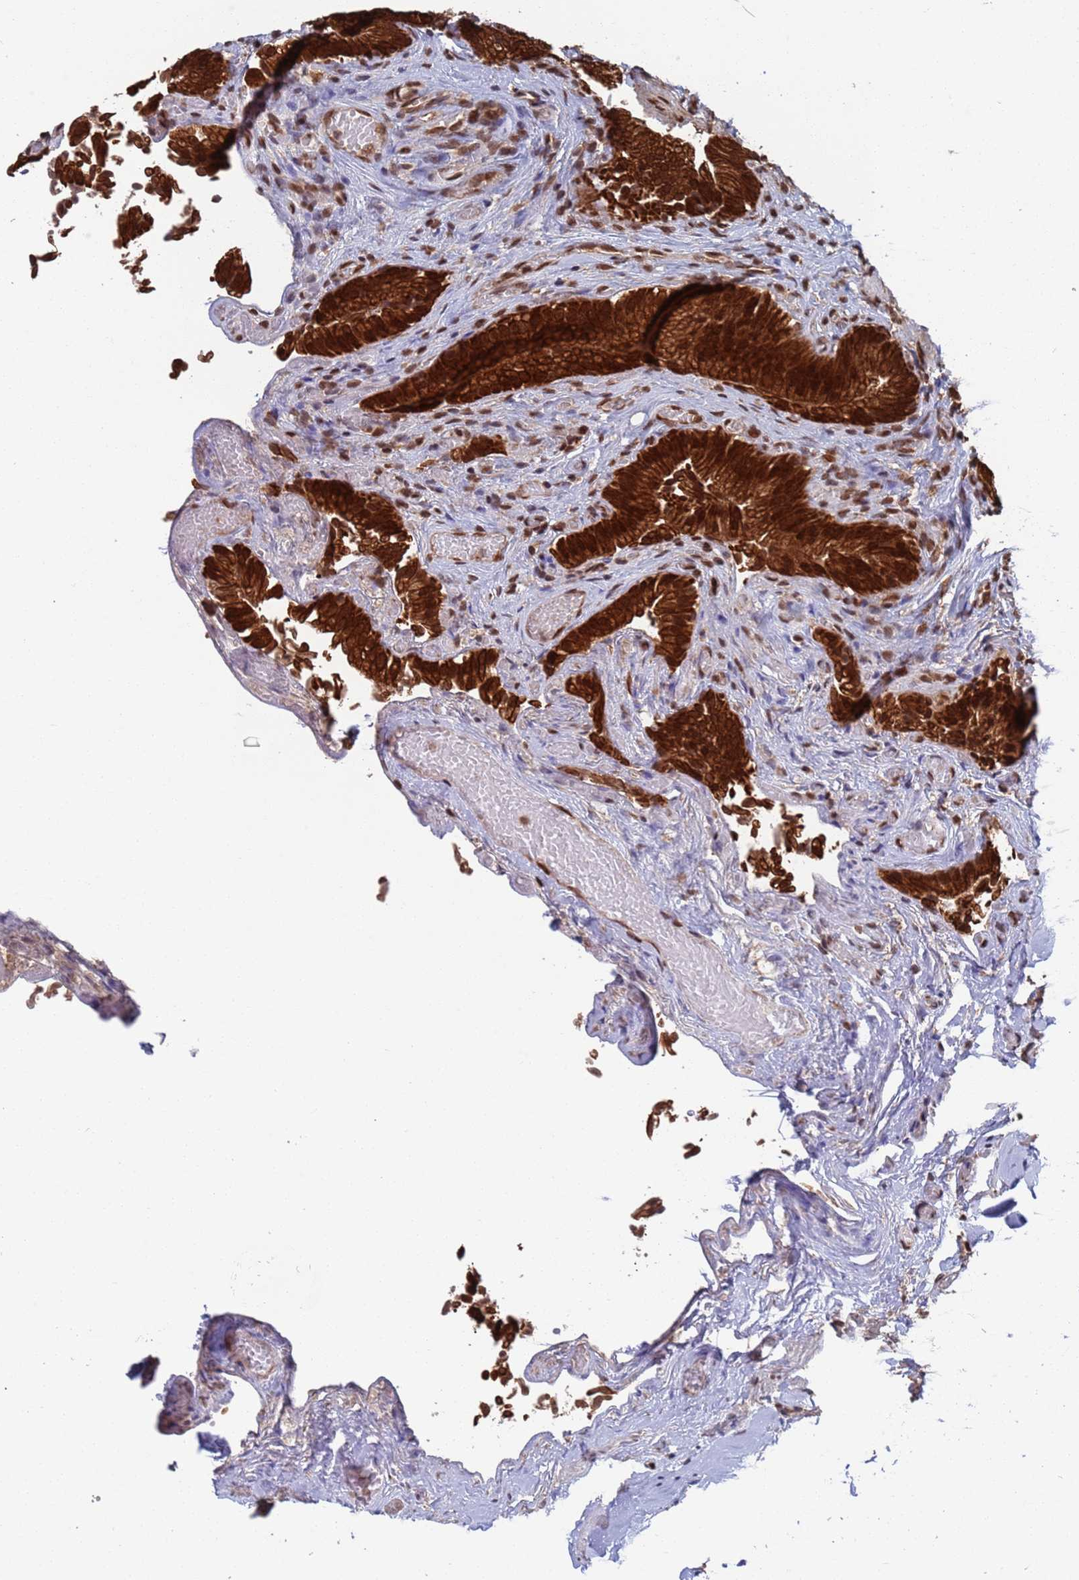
{"staining": {"intensity": "strong", "quantity": ">75%", "location": "cytoplasmic/membranous,nuclear"}, "tissue": "gallbladder", "cell_type": "Glandular cells", "image_type": "normal", "snomed": [{"axis": "morphology", "description": "Normal tissue, NOS"}, {"axis": "topography", "description": "Gallbladder"}], "caption": "Protein expression analysis of unremarkable gallbladder reveals strong cytoplasmic/membranous,nuclear staining in about >75% of glandular cells. (Brightfield microscopy of DAB IHC at high magnification).", "gene": "FUBP3", "patient": {"sex": "female", "age": 47}}